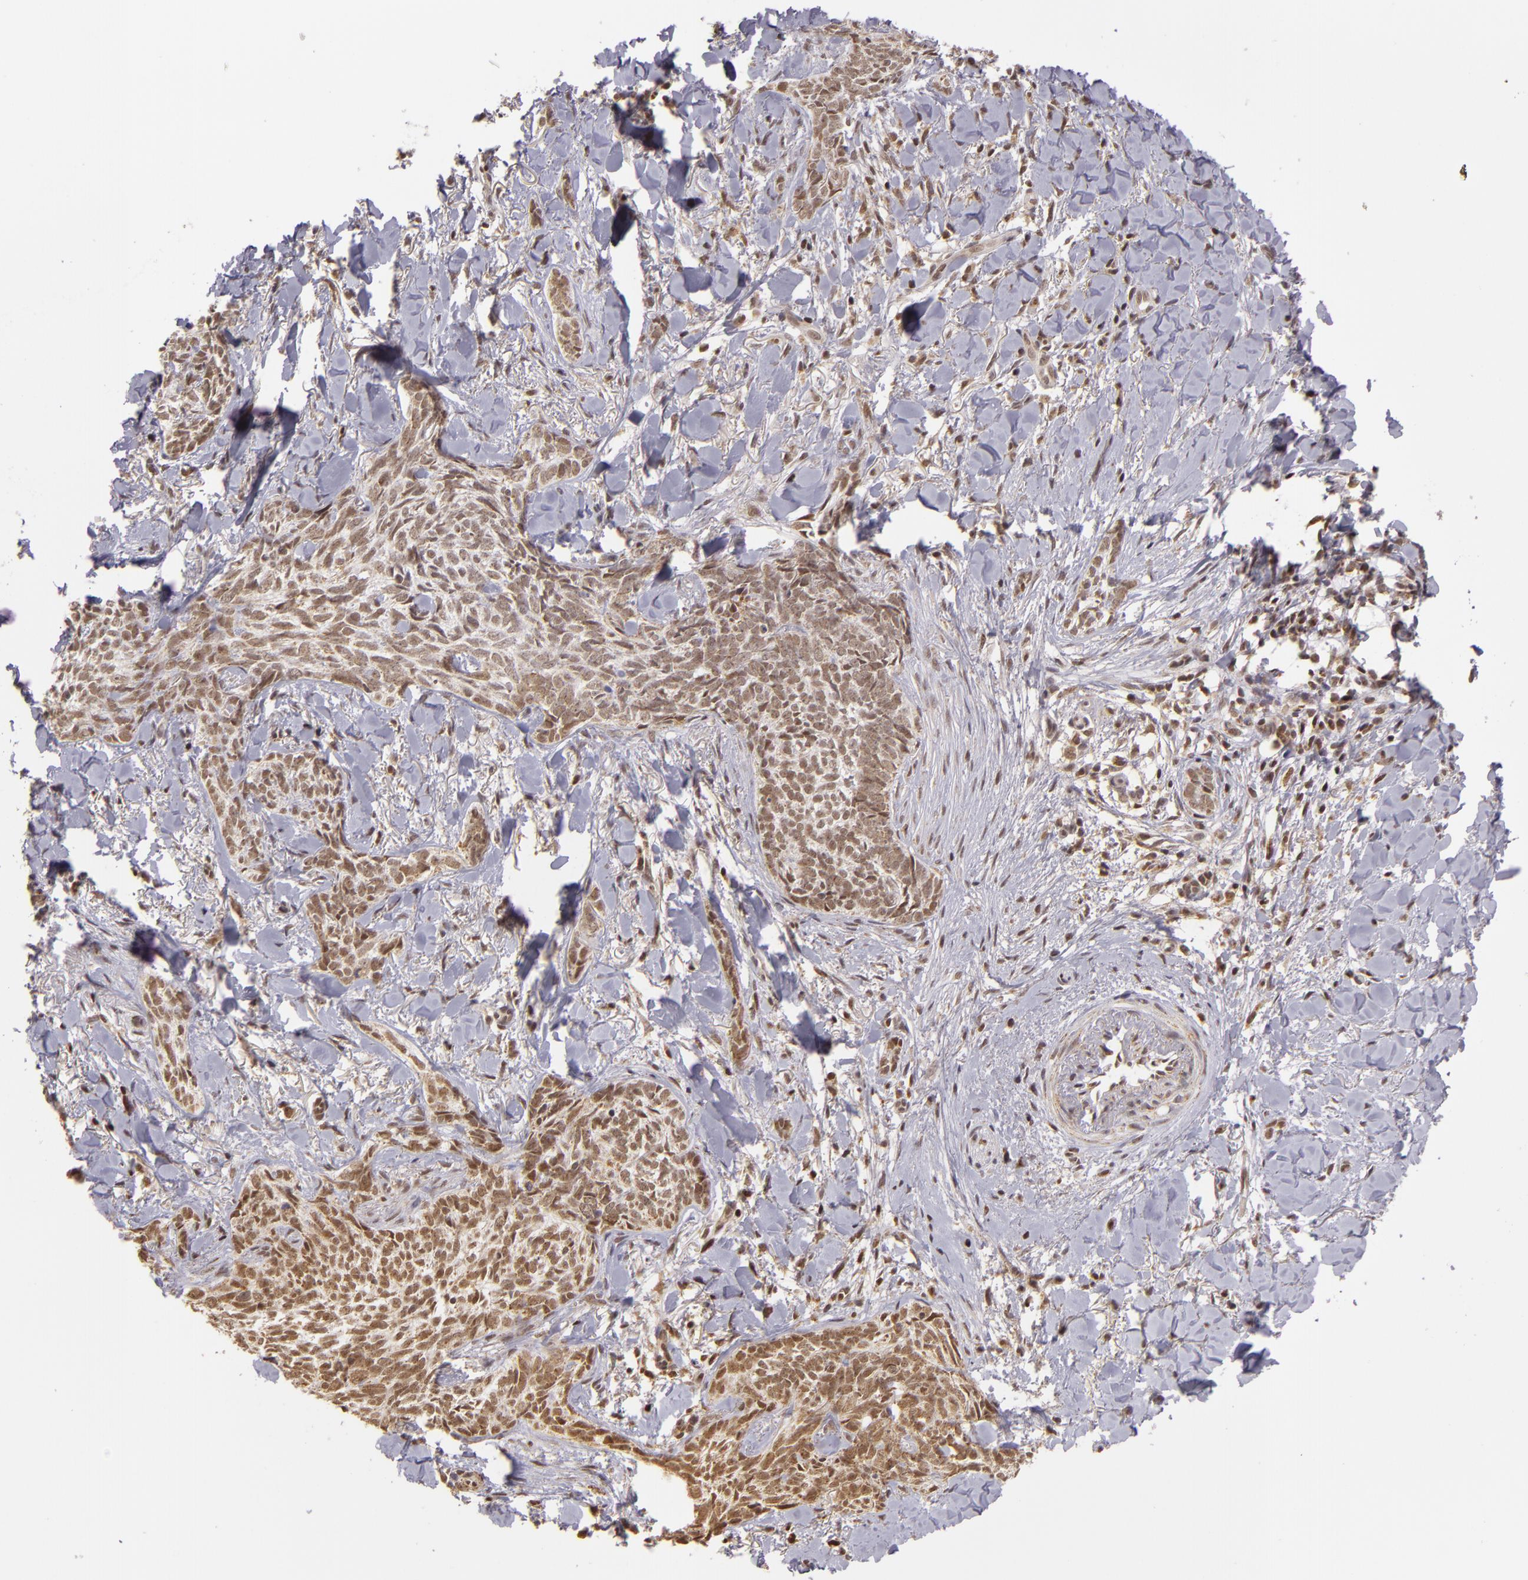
{"staining": {"intensity": "moderate", "quantity": ">75%", "location": "nuclear"}, "tissue": "skin cancer", "cell_type": "Tumor cells", "image_type": "cancer", "snomed": [{"axis": "morphology", "description": "Basal cell carcinoma"}, {"axis": "topography", "description": "Skin"}], "caption": "DAB (3,3'-diaminobenzidine) immunohistochemical staining of basal cell carcinoma (skin) demonstrates moderate nuclear protein positivity in approximately >75% of tumor cells.", "gene": "MXD1", "patient": {"sex": "female", "age": 81}}